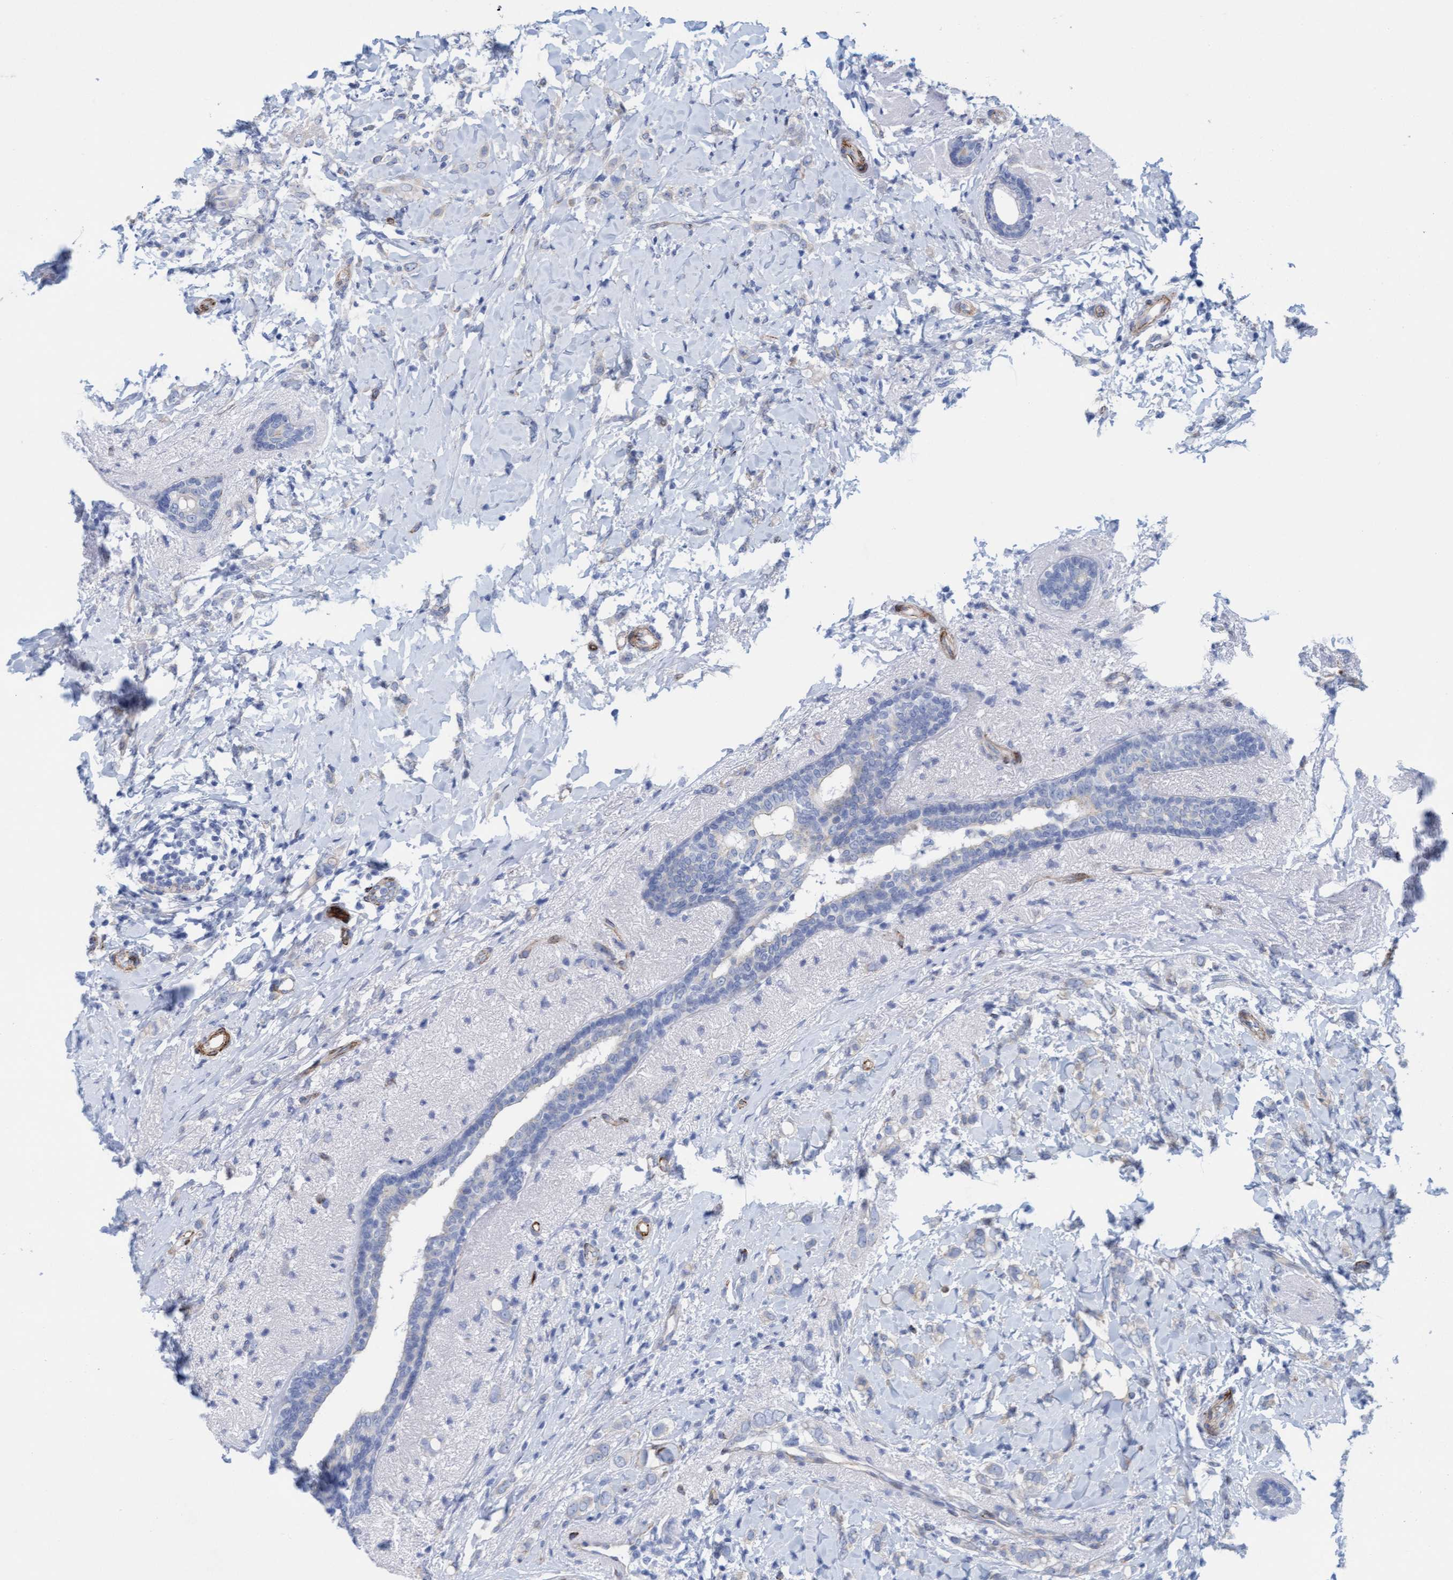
{"staining": {"intensity": "negative", "quantity": "none", "location": "none"}, "tissue": "breast cancer", "cell_type": "Tumor cells", "image_type": "cancer", "snomed": [{"axis": "morphology", "description": "Normal tissue, NOS"}, {"axis": "morphology", "description": "Lobular carcinoma"}, {"axis": "topography", "description": "Breast"}], "caption": "An image of lobular carcinoma (breast) stained for a protein exhibits no brown staining in tumor cells. (DAB (3,3'-diaminobenzidine) IHC with hematoxylin counter stain).", "gene": "MTFR1", "patient": {"sex": "female", "age": 47}}